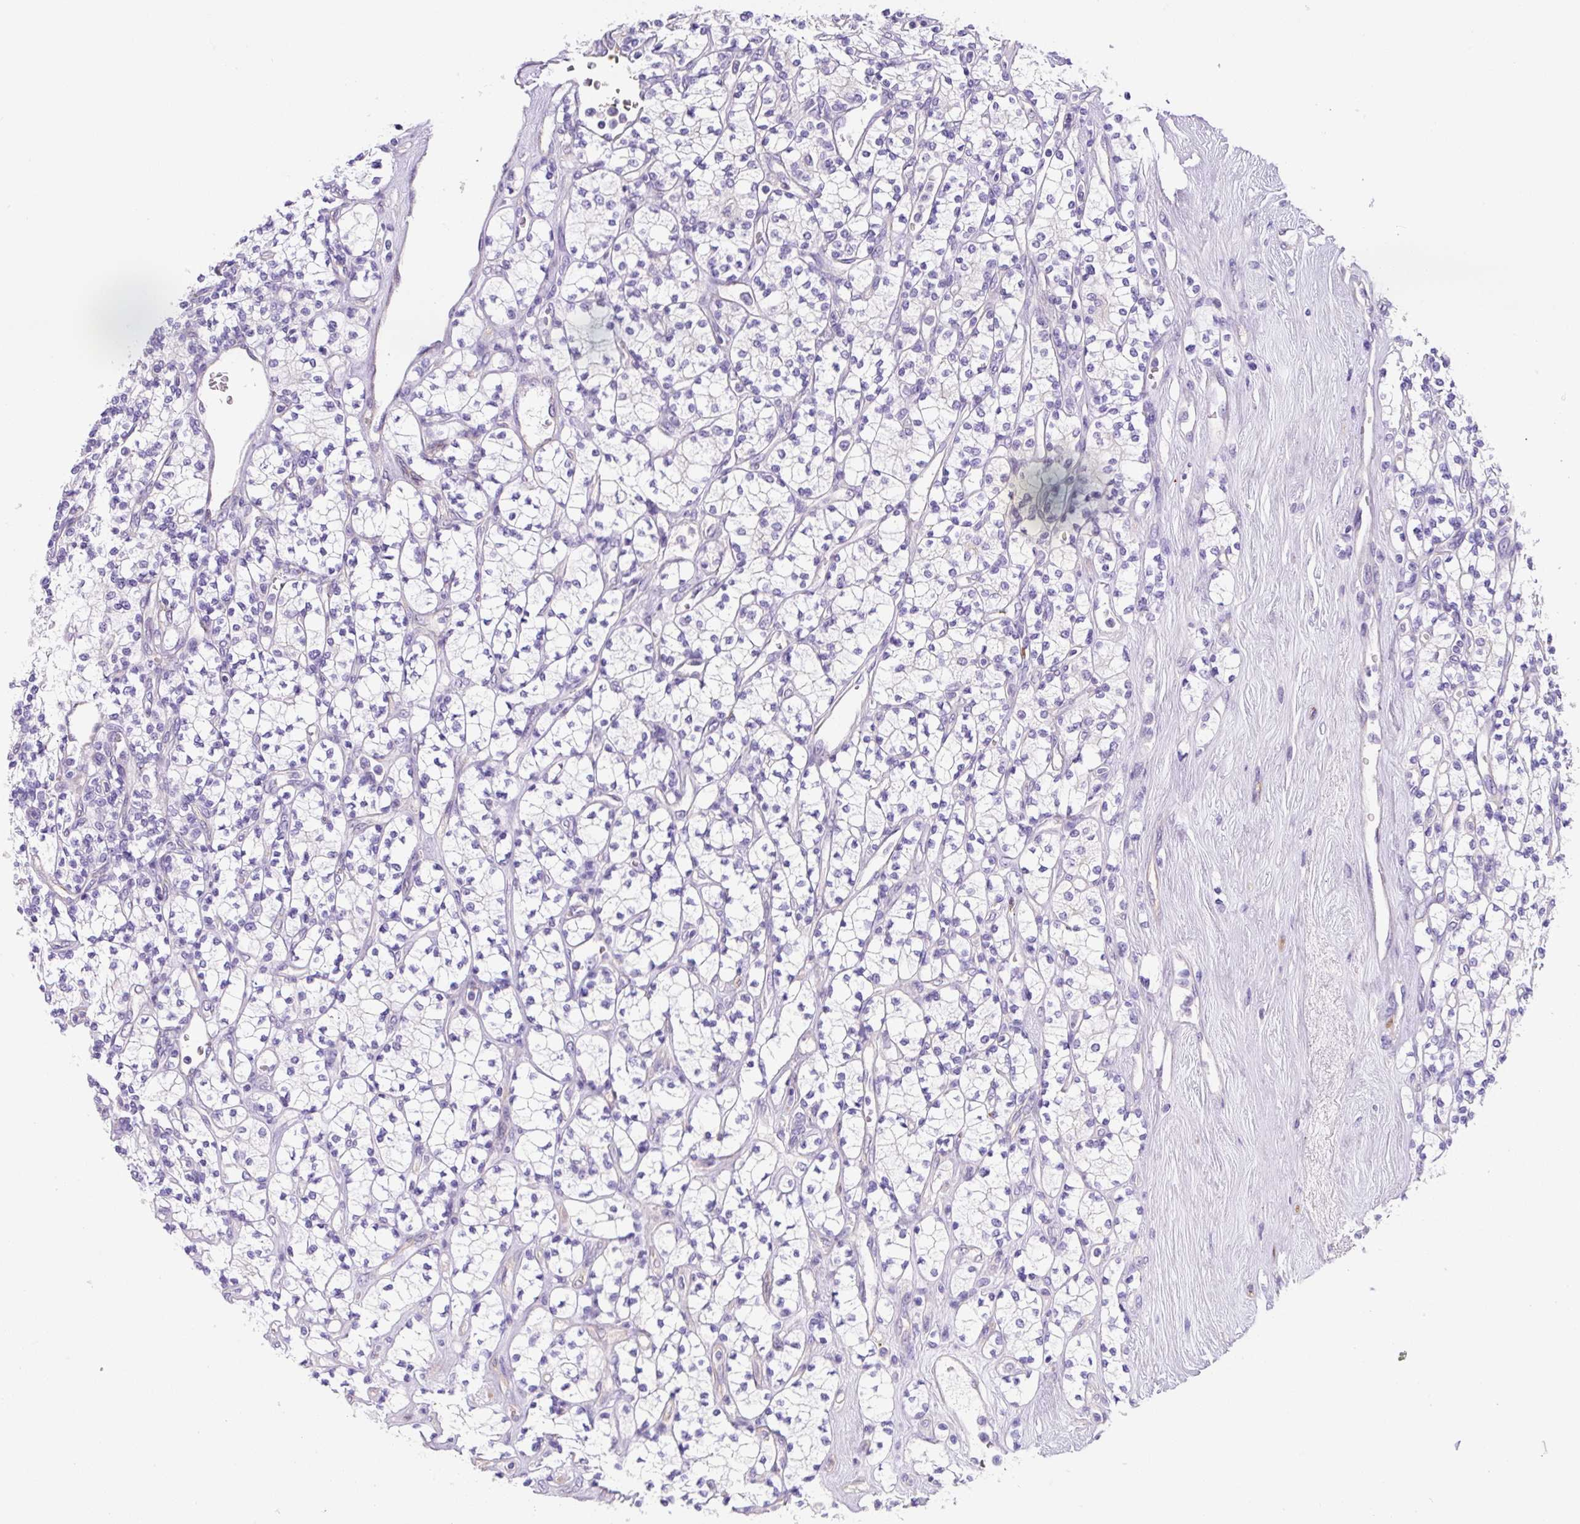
{"staining": {"intensity": "negative", "quantity": "none", "location": "none"}, "tissue": "renal cancer", "cell_type": "Tumor cells", "image_type": "cancer", "snomed": [{"axis": "morphology", "description": "Adenocarcinoma, NOS"}, {"axis": "topography", "description": "Kidney"}], "caption": "Tumor cells are negative for protein expression in human renal adenocarcinoma.", "gene": "ASB4", "patient": {"sex": "male", "age": 77}}